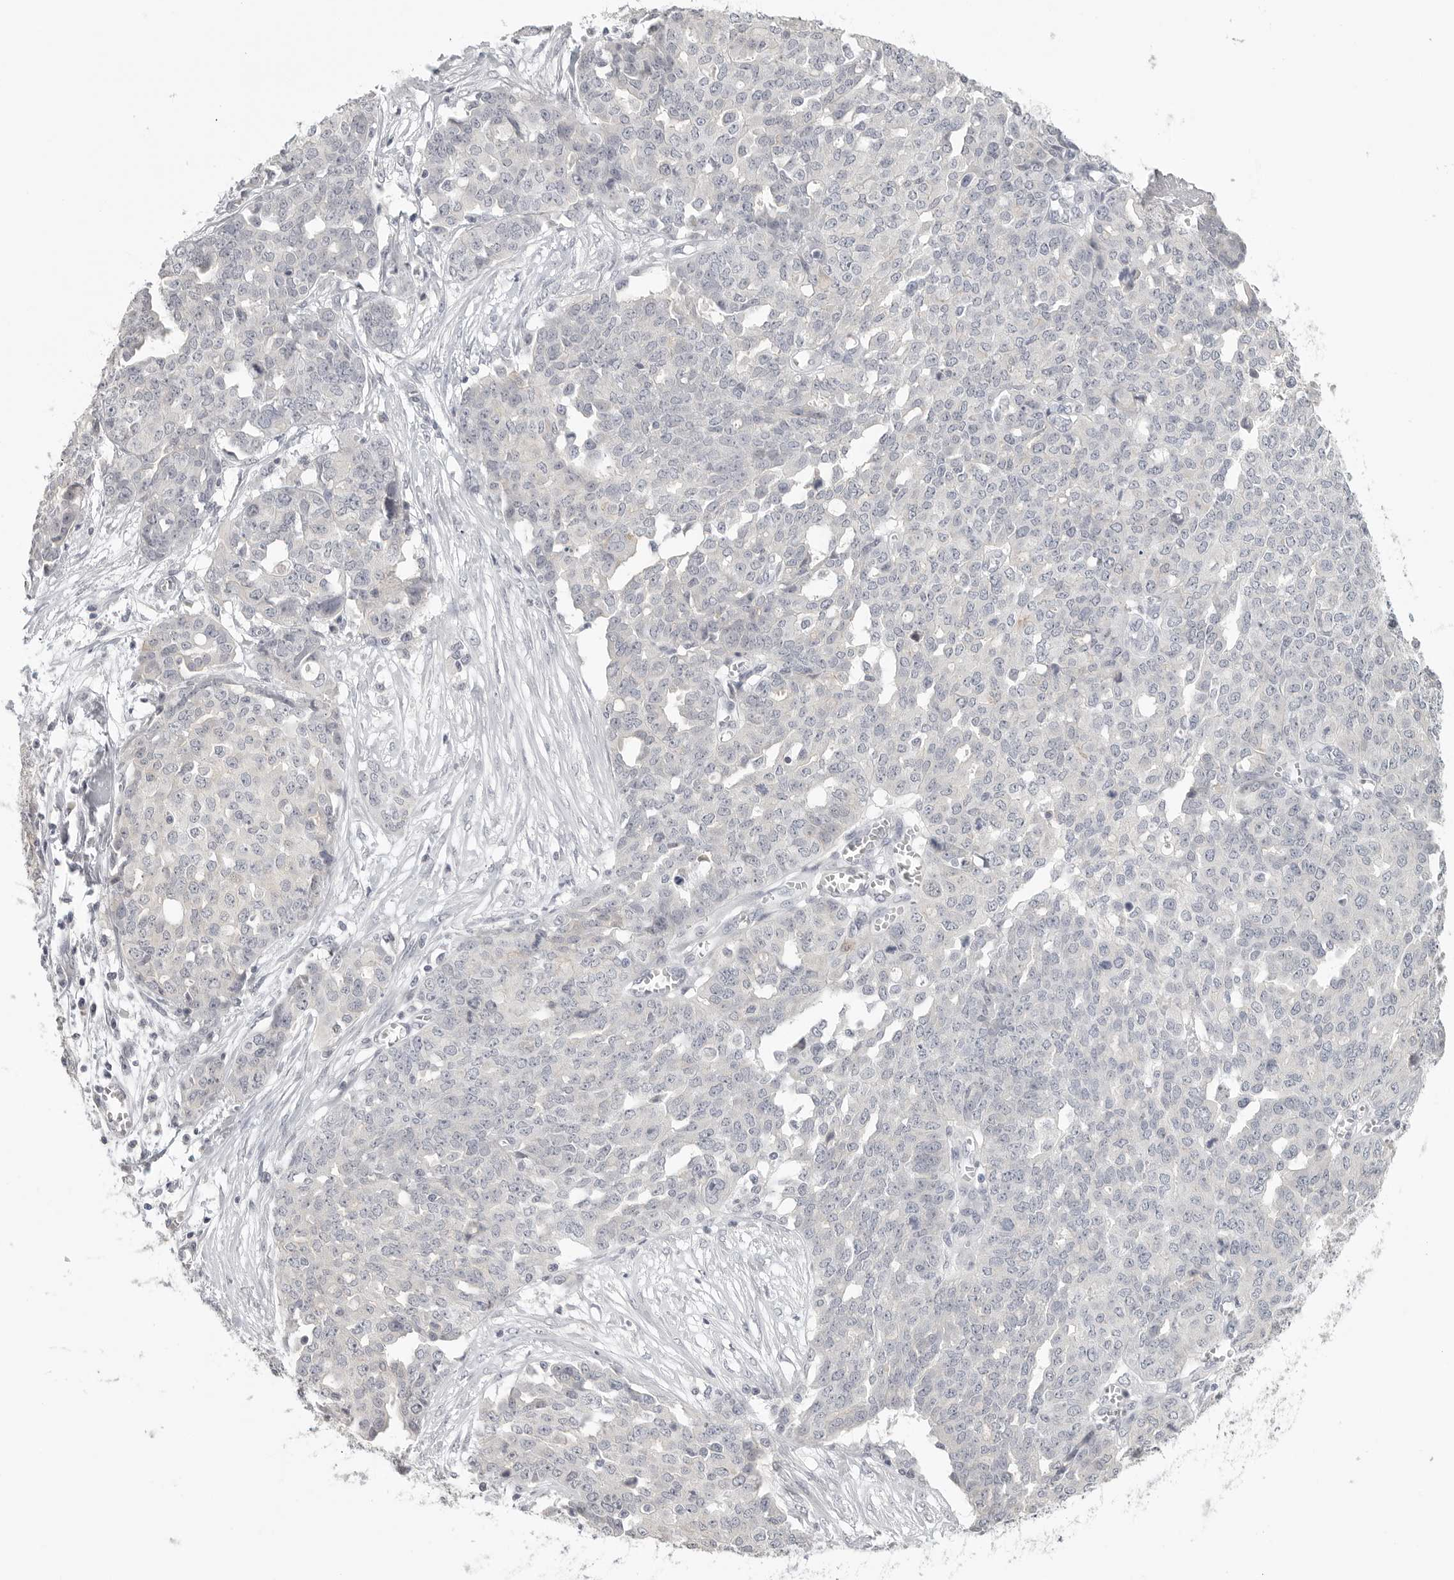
{"staining": {"intensity": "negative", "quantity": "none", "location": "none"}, "tissue": "ovarian cancer", "cell_type": "Tumor cells", "image_type": "cancer", "snomed": [{"axis": "morphology", "description": "Cystadenocarcinoma, serous, NOS"}, {"axis": "topography", "description": "Soft tissue"}, {"axis": "topography", "description": "Ovary"}], "caption": "This is an immunohistochemistry (IHC) image of ovarian serous cystadenocarcinoma. There is no positivity in tumor cells.", "gene": "HMGCS2", "patient": {"sex": "female", "age": 57}}